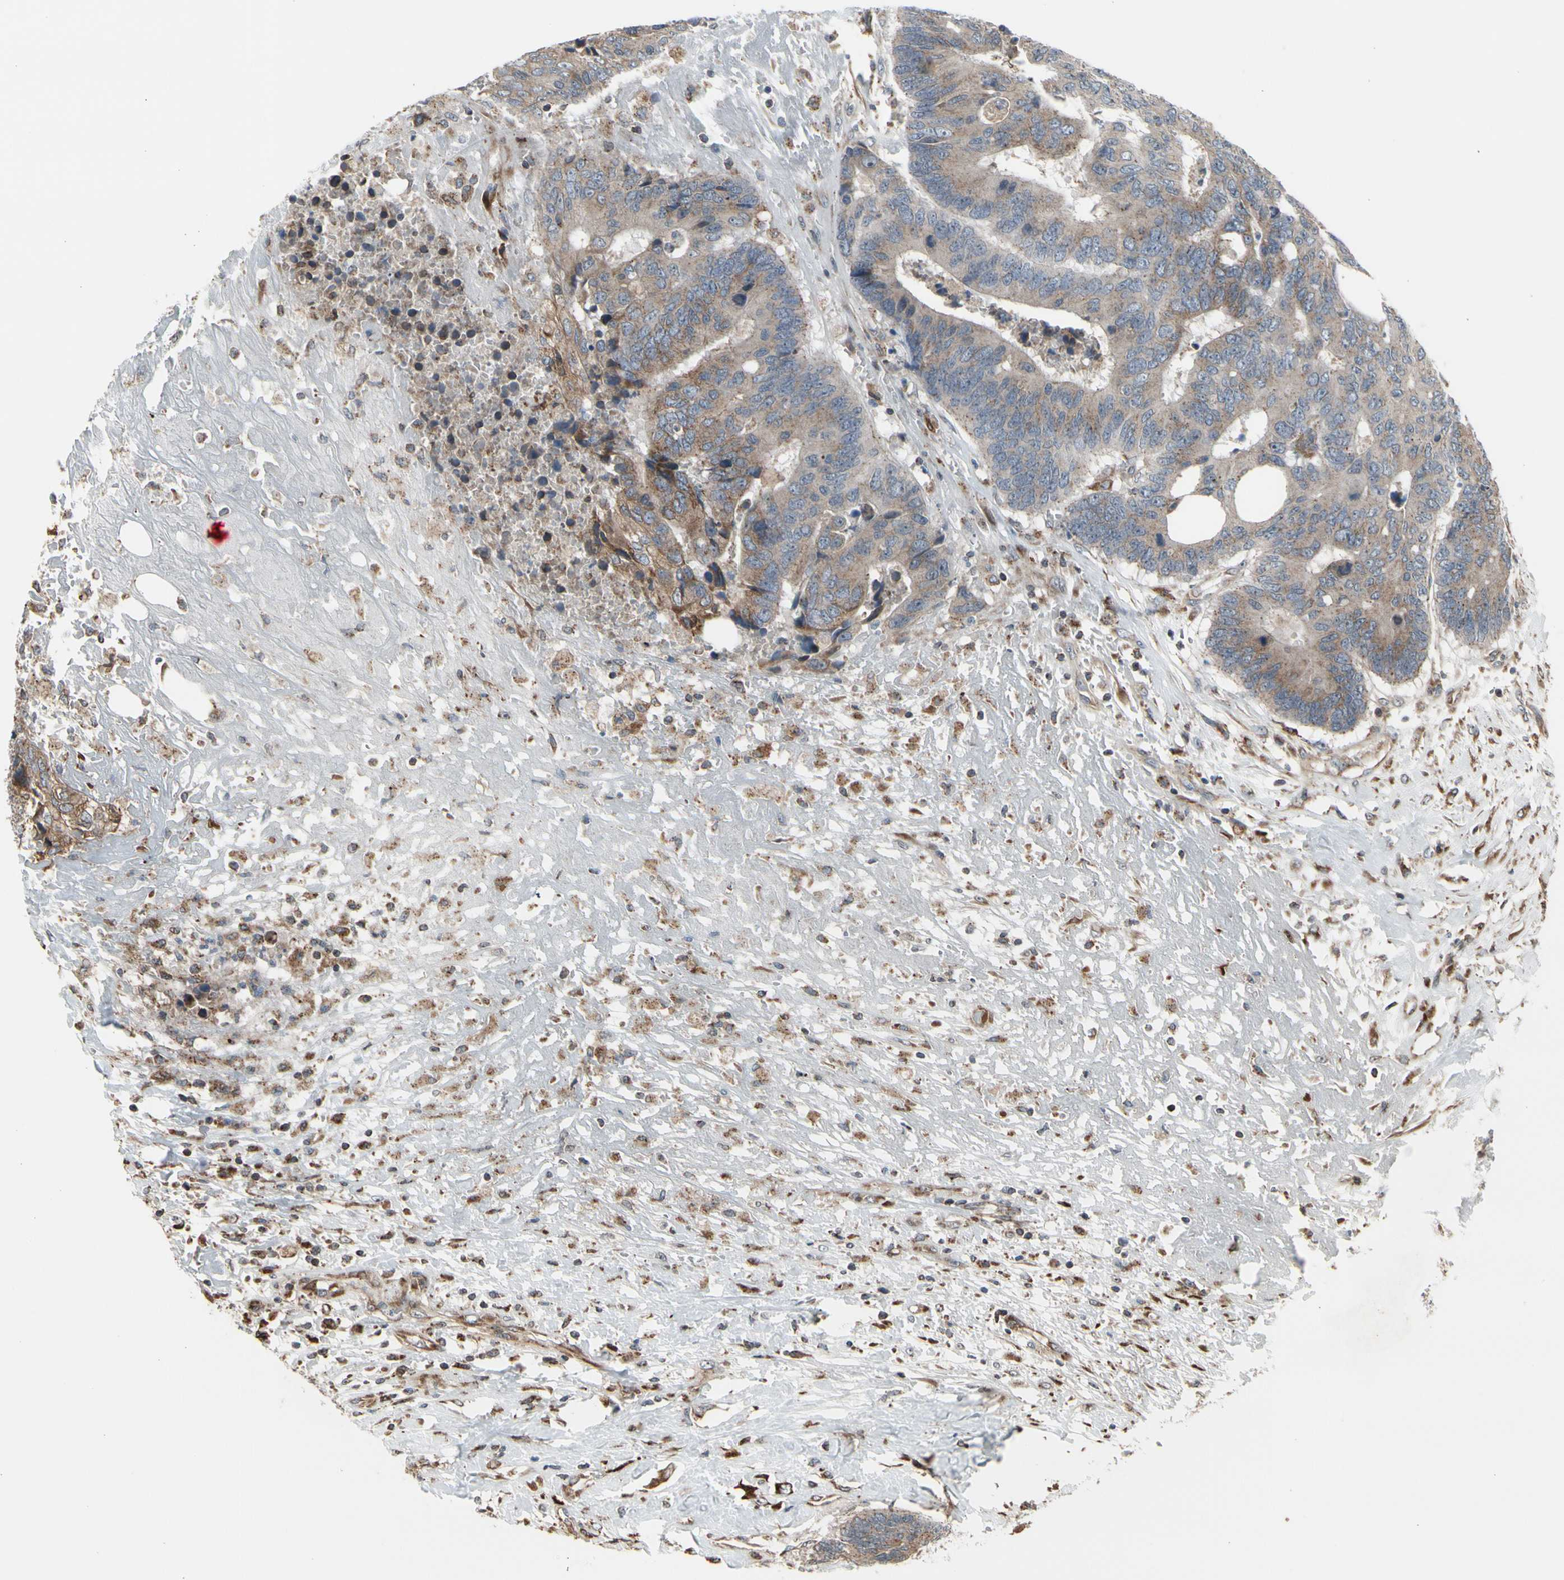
{"staining": {"intensity": "moderate", "quantity": ">75%", "location": "cytoplasmic/membranous"}, "tissue": "colorectal cancer", "cell_type": "Tumor cells", "image_type": "cancer", "snomed": [{"axis": "morphology", "description": "Adenocarcinoma, NOS"}, {"axis": "topography", "description": "Rectum"}], "caption": "The photomicrograph displays immunohistochemical staining of colorectal cancer (adenocarcinoma). There is moderate cytoplasmic/membranous staining is appreciated in about >75% of tumor cells. (DAB (3,3'-diaminobenzidine) IHC with brightfield microscopy, high magnification).", "gene": "SLC39A9", "patient": {"sex": "male", "age": 55}}